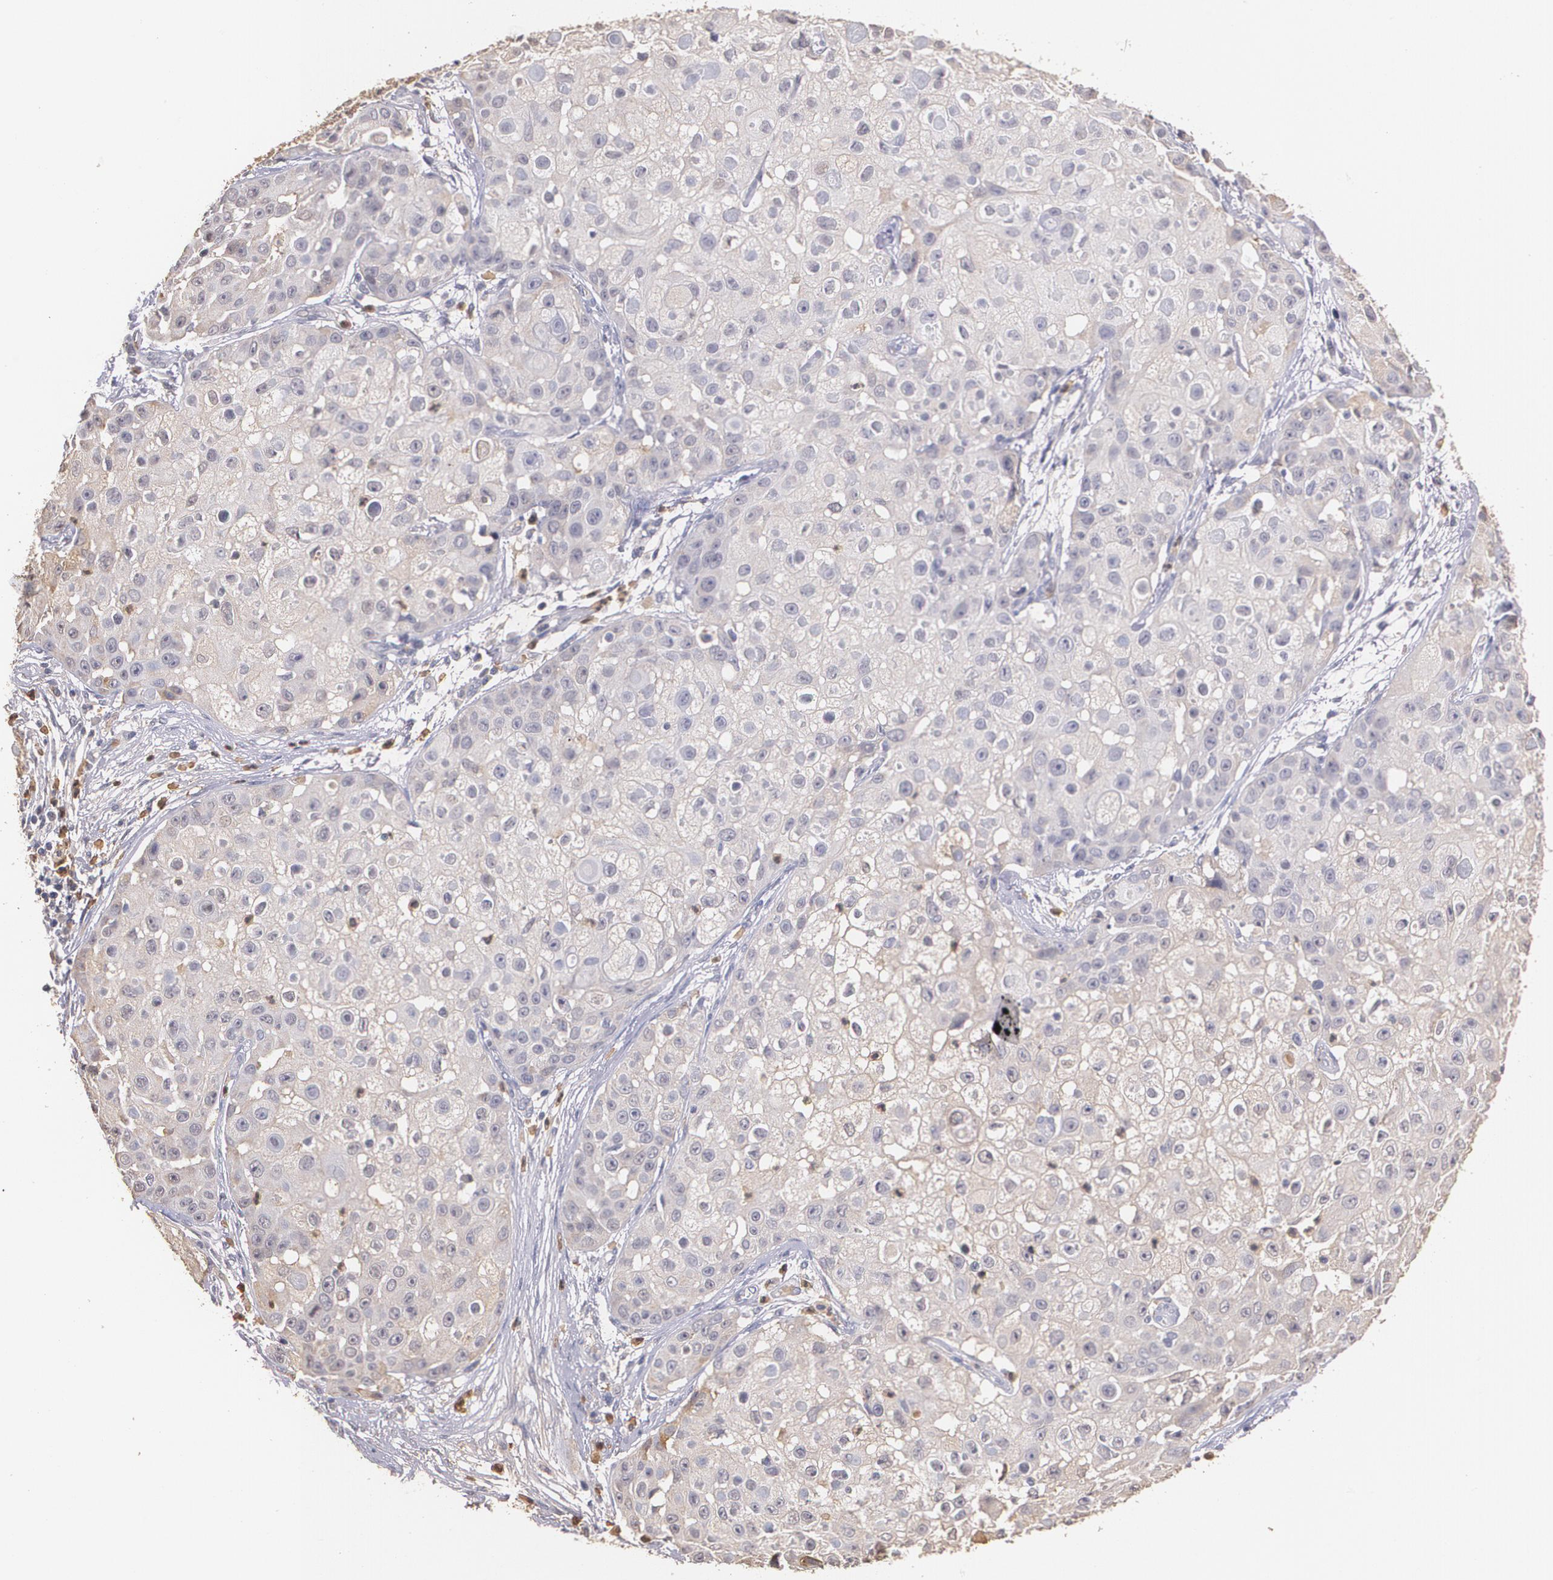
{"staining": {"intensity": "weak", "quantity": "<25%", "location": "cytoplasmic/membranous"}, "tissue": "skin cancer", "cell_type": "Tumor cells", "image_type": "cancer", "snomed": [{"axis": "morphology", "description": "Squamous cell carcinoma, NOS"}, {"axis": "topography", "description": "Skin"}], "caption": "Human skin cancer (squamous cell carcinoma) stained for a protein using immunohistochemistry displays no expression in tumor cells.", "gene": "PTS", "patient": {"sex": "female", "age": 57}}